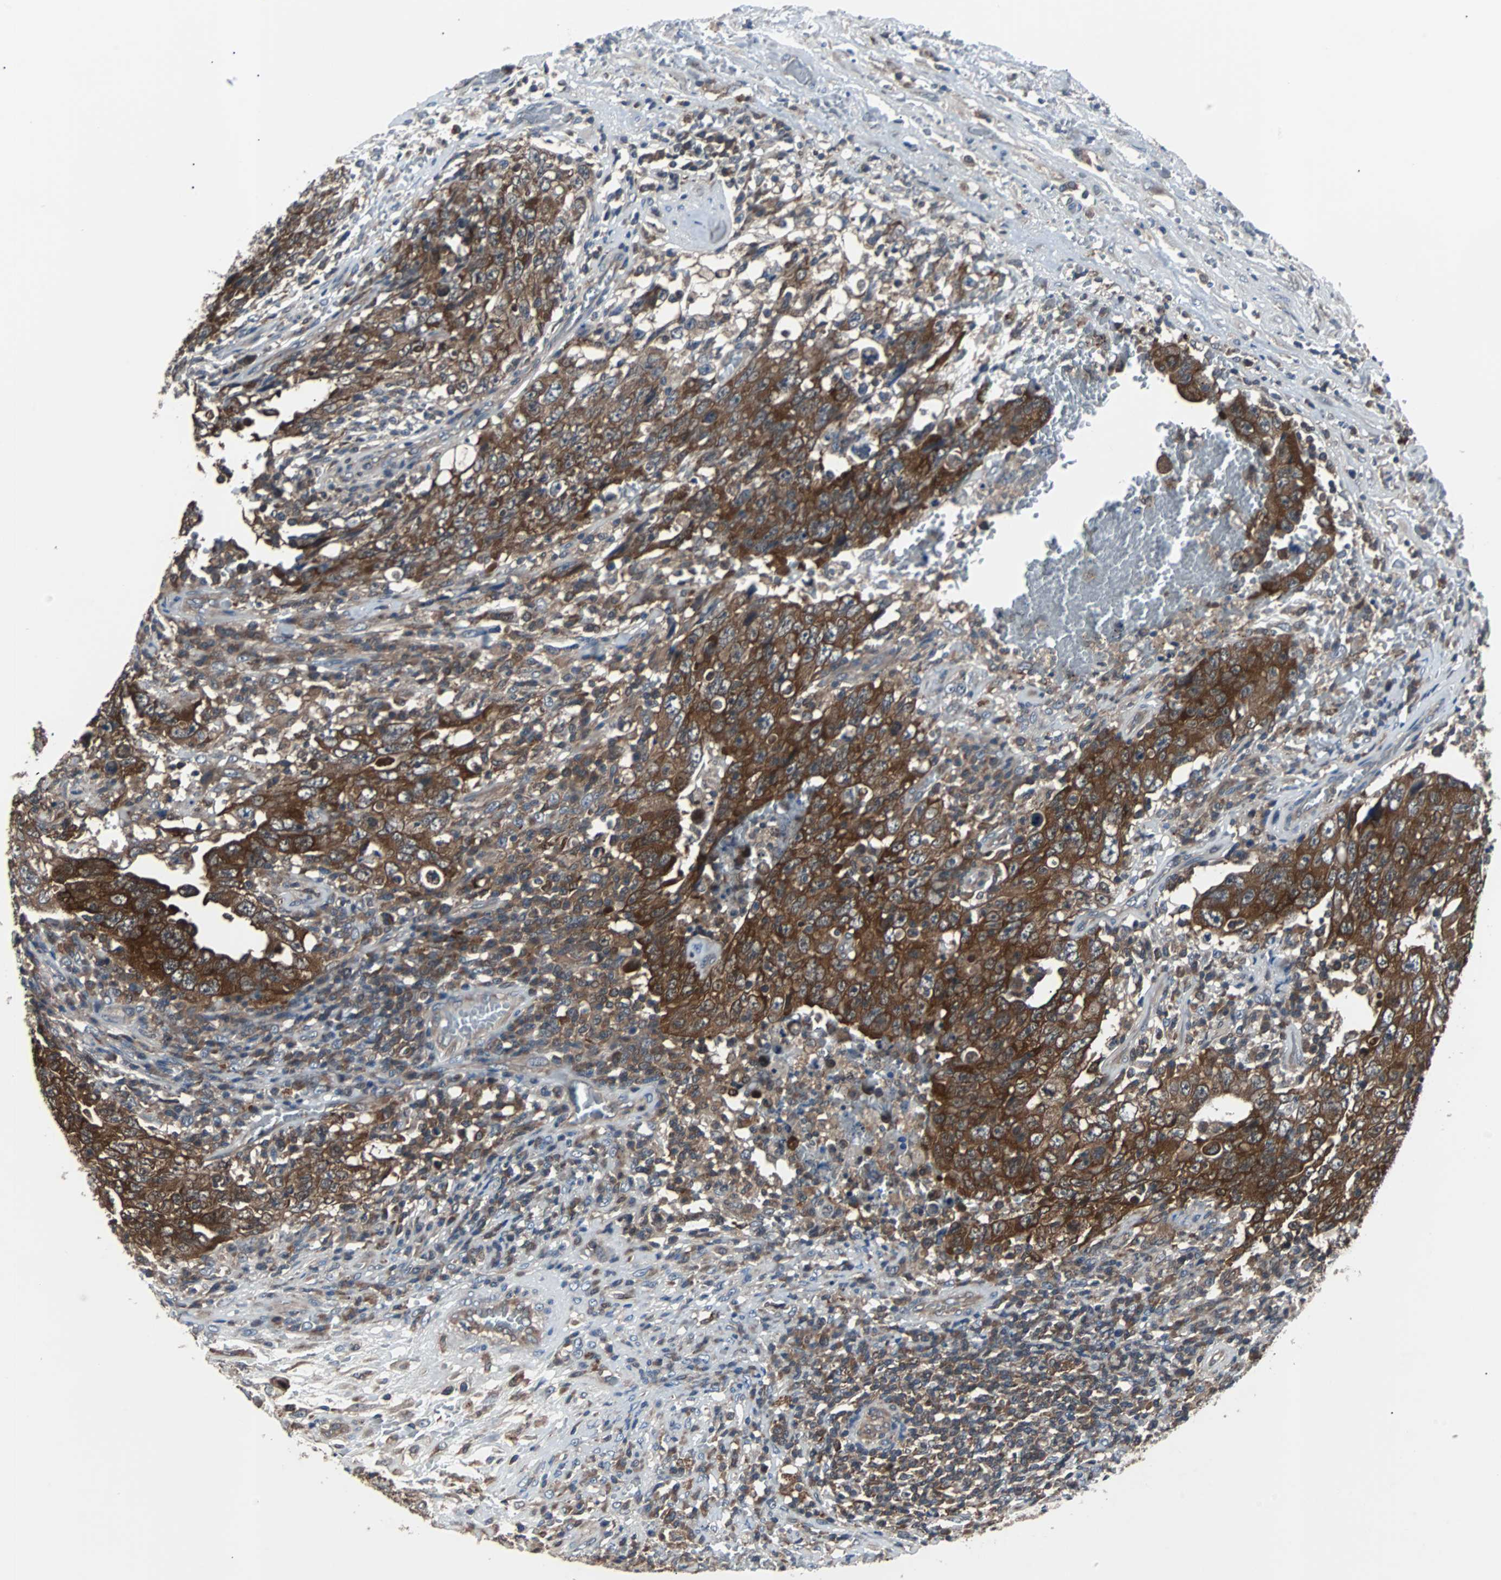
{"staining": {"intensity": "strong", "quantity": ">75%", "location": "cytoplasmic/membranous"}, "tissue": "testis cancer", "cell_type": "Tumor cells", "image_type": "cancer", "snomed": [{"axis": "morphology", "description": "Carcinoma, Embryonal, NOS"}, {"axis": "topography", "description": "Testis"}], "caption": "Strong cytoplasmic/membranous expression is appreciated in approximately >75% of tumor cells in testis cancer.", "gene": "PAK1", "patient": {"sex": "male", "age": 26}}